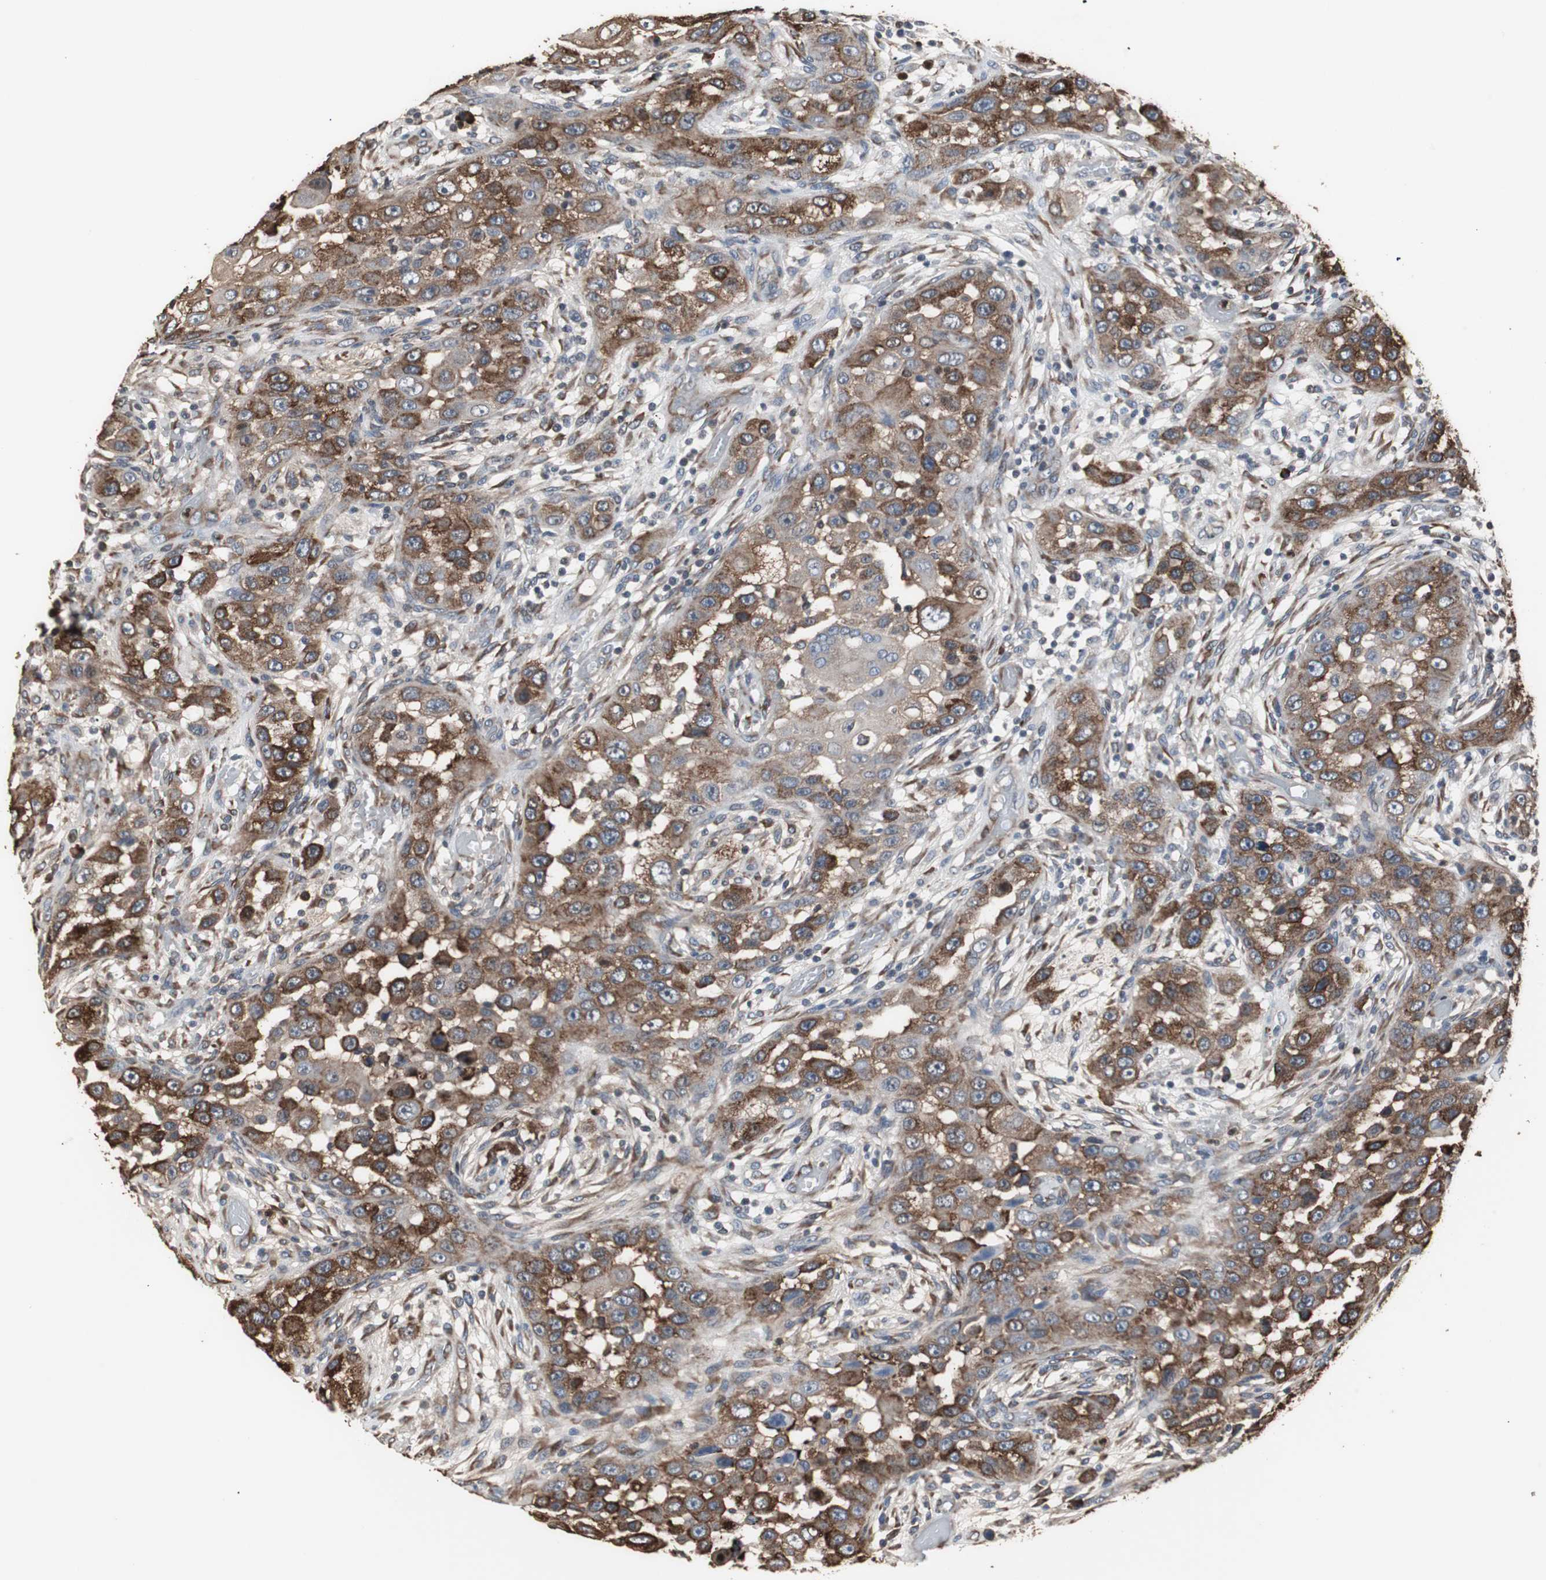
{"staining": {"intensity": "moderate", "quantity": ">75%", "location": "cytoplasmic/membranous"}, "tissue": "head and neck cancer", "cell_type": "Tumor cells", "image_type": "cancer", "snomed": [{"axis": "morphology", "description": "Carcinoma, NOS"}, {"axis": "topography", "description": "Head-Neck"}], "caption": "Tumor cells display medium levels of moderate cytoplasmic/membranous positivity in approximately >75% of cells in head and neck cancer. Nuclei are stained in blue.", "gene": "CALU", "patient": {"sex": "male", "age": 87}}